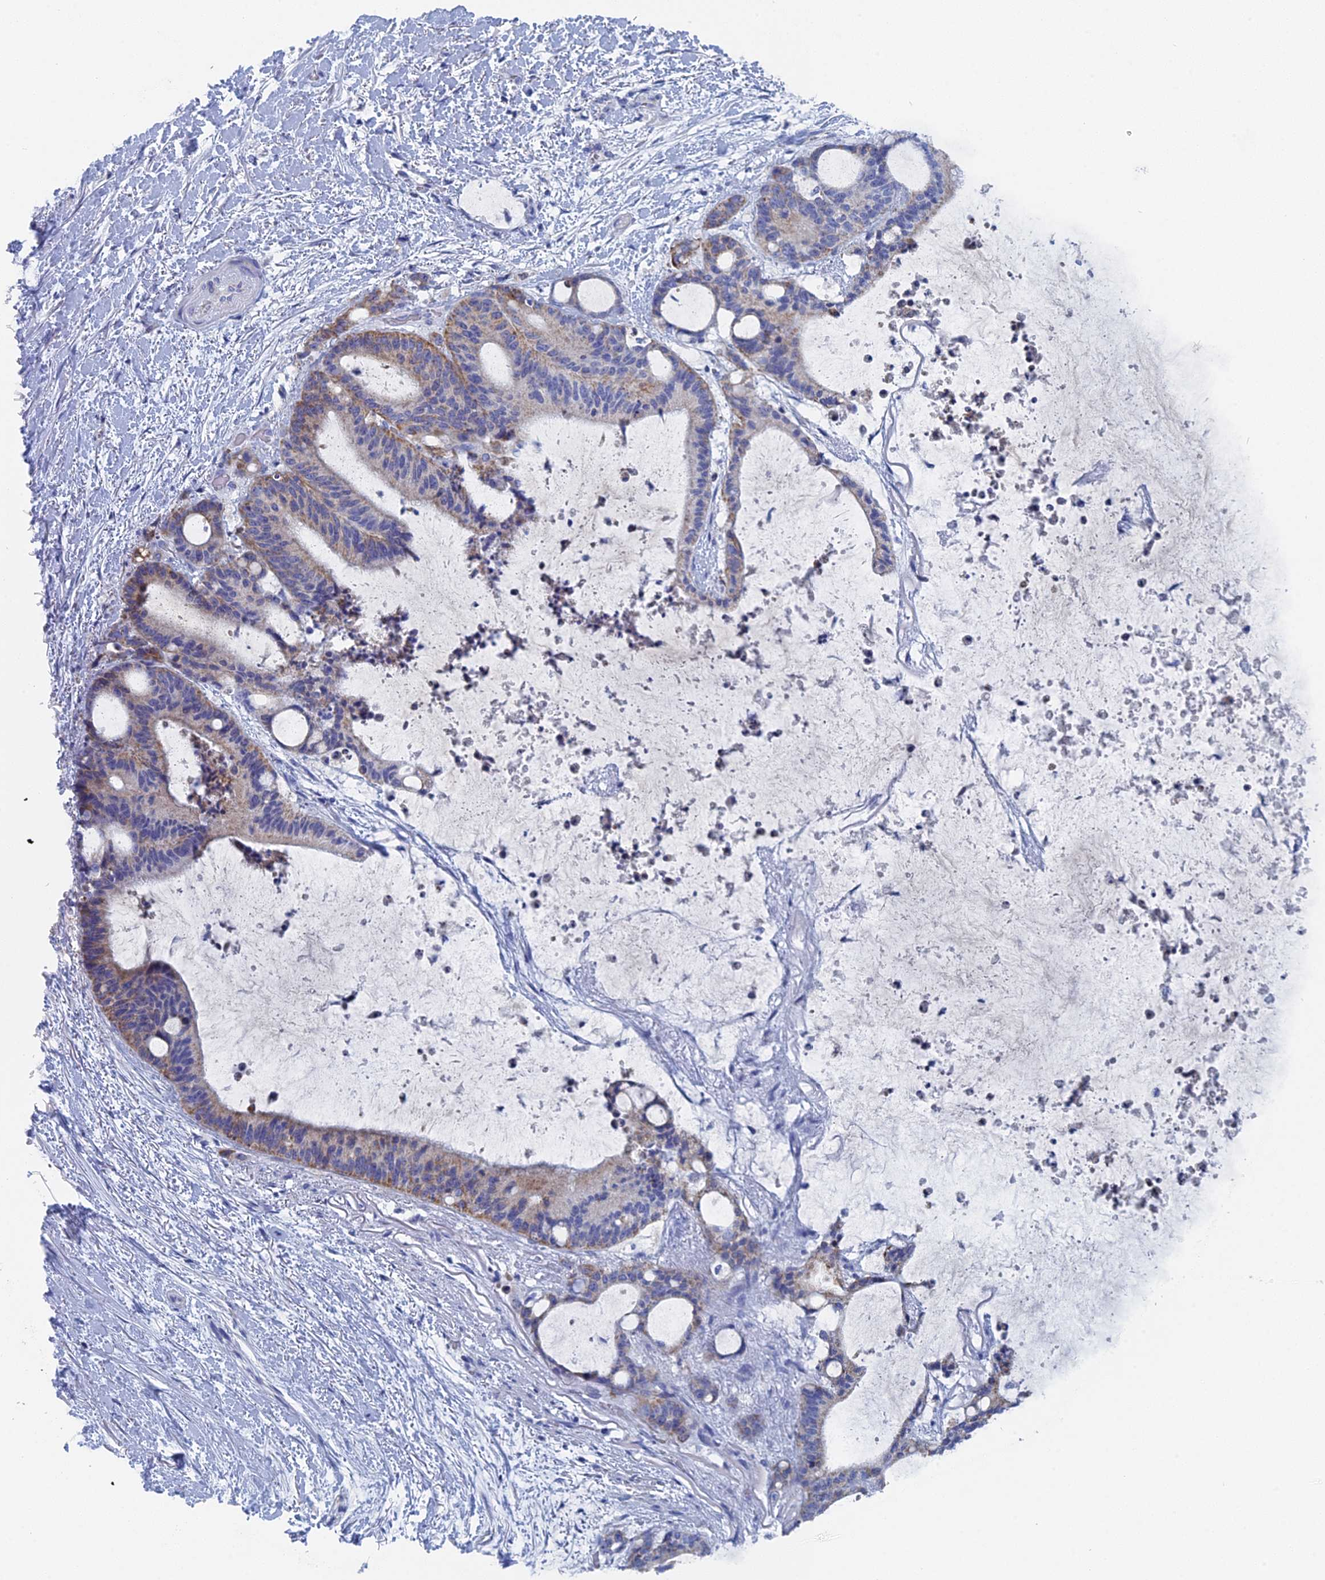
{"staining": {"intensity": "moderate", "quantity": "<25%", "location": "cytoplasmic/membranous"}, "tissue": "liver cancer", "cell_type": "Tumor cells", "image_type": "cancer", "snomed": [{"axis": "morphology", "description": "Normal tissue, NOS"}, {"axis": "morphology", "description": "Cholangiocarcinoma"}, {"axis": "topography", "description": "Liver"}, {"axis": "topography", "description": "Peripheral nerve tissue"}], "caption": "Liver cholangiocarcinoma tissue displays moderate cytoplasmic/membranous positivity in about <25% of tumor cells, visualized by immunohistochemistry.", "gene": "HIGD1A", "patient": {"sex": "female", "age": 73}}